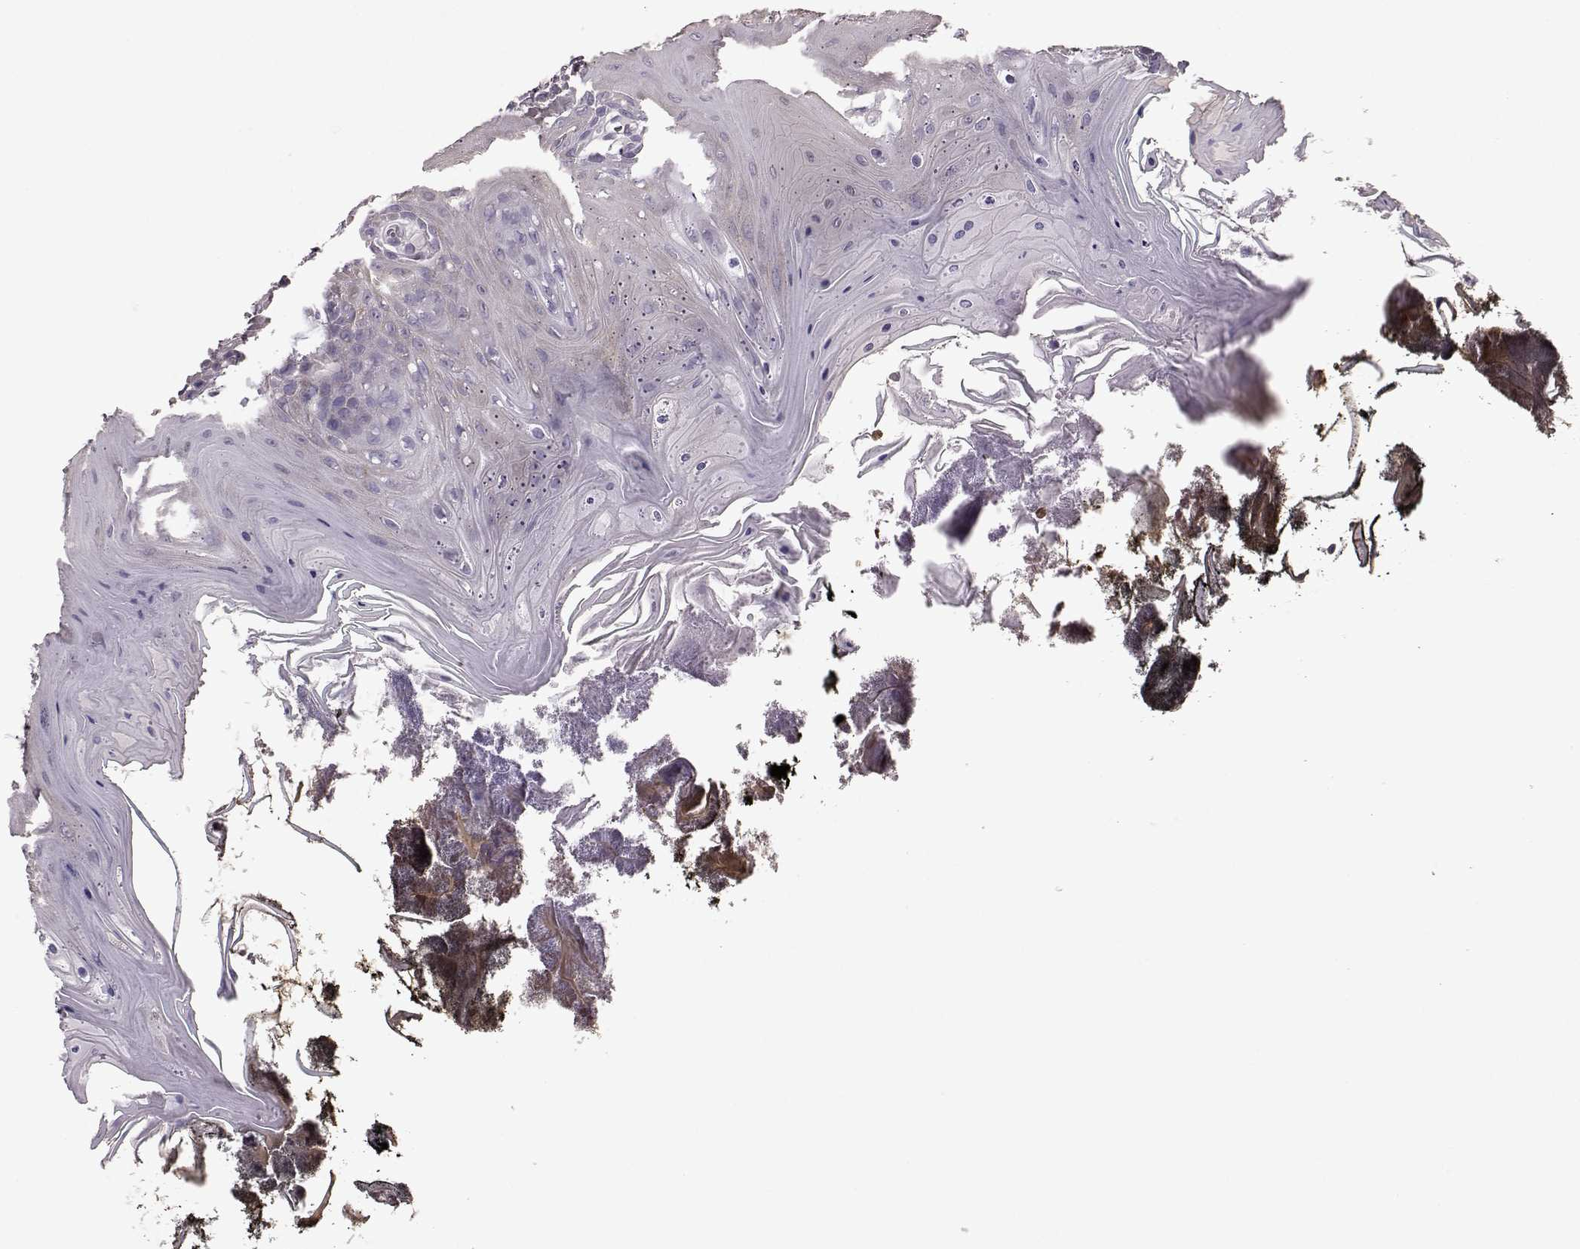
{"staining": {"intensity": "weak", "quantity": "<25%", "location": "cytoplasmic/membranous"}, "tissue": "oral mucosa", "cell_type": "Squamous epithelial cells", "image_type": "normal", "snomed": [{"axis": "morphology", "description": "Normal tissue, NOS"}, {"axis": "topography", "description": "Oral tissue"}], "caption": "An immunohistochemistry micrograph of benign oral mucosa is shown. There is no staining in squamous epithelial cells of oral mucosa. Nuclei are stained in blue.", "gene": "ELOVL5", "patient": {"sex": "male", "age": 9}}